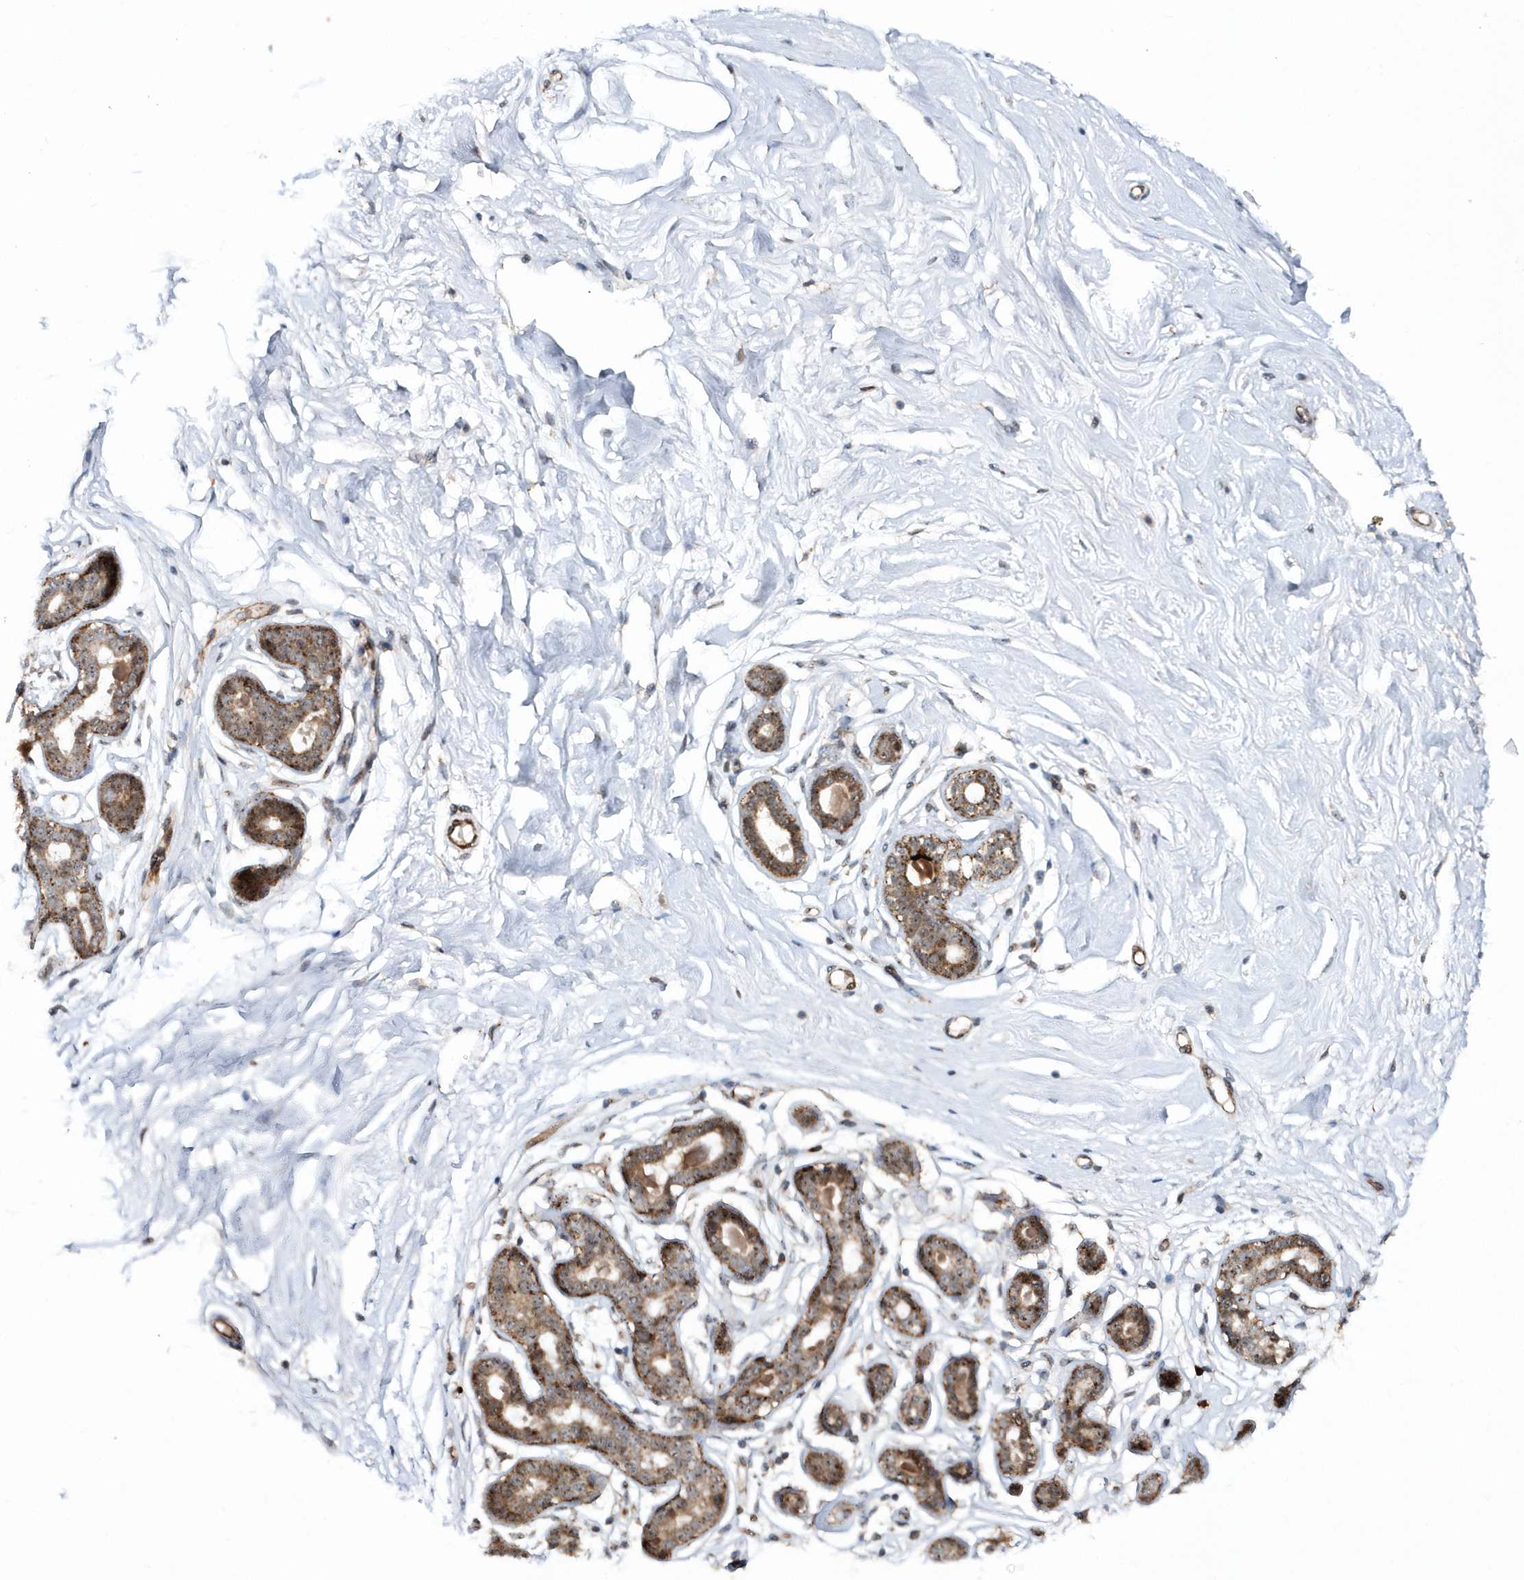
{"staining": {"intensity": "negative", "quantity": "none", "location": "none"}, "tissue": "breast", "cell_type": "Adipocytes", "image_type": "normal", "snomed": [{"axis": "morphology", "description": "Normal tissue, NOS"}, {"axis": "morphology", "description": "Adenoma, NOS"}, {"axis": "topography", "description": "Breast"}], "caption": "Immunohistochemistry (IHC) of normal breast shows no expression in adipocytes. The staining is performed using DAB (3,3'-diaminobenzidine) brown chromogen with nuclei counter-stained in using hematoxylin.", "gene": "SOWAHB", "patient": {"sex": "female", "age": 23}}